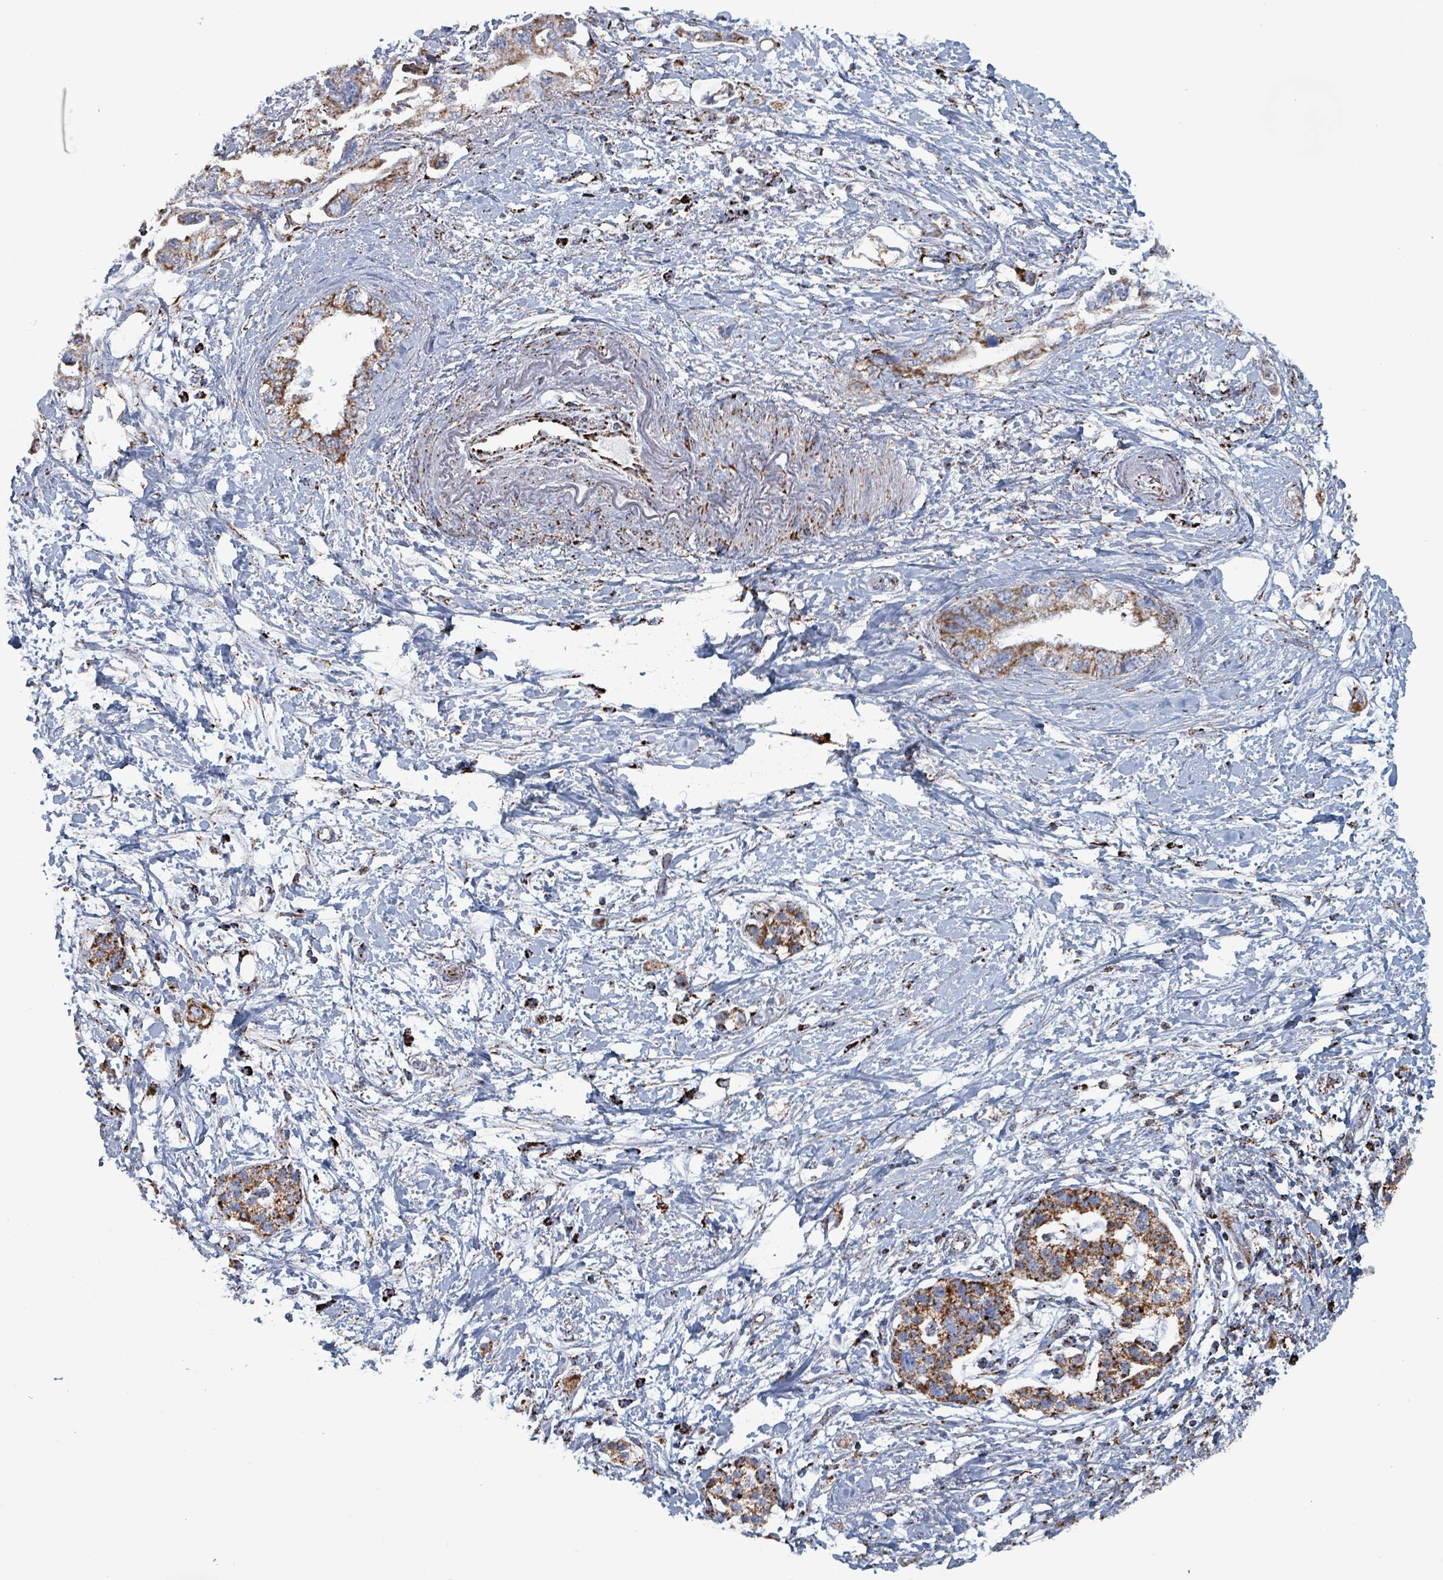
{"staining": {"intensity": "strong", "quantity": ">75%", "location": "cytoplasmic/membranous"}, "tissue": "pancreatic cancer", "cell_type": "Tumor cells", "image_type": "cancer", "snomed": [{"axis": "morphology", "description": "Adenocarcinoma, NOS"}, {"axis": "topography", "description": "Pancreas"}], "caption": "This is a photomicrograph of immunohistochemistry (IHC) staining of adenocarcinoma (pancreatic), which shows strong positivity in the cytoplasmic/membranous of tumor cells.", "gene": "IDH3B", "patient": {"sex": "female", "age": 73}}